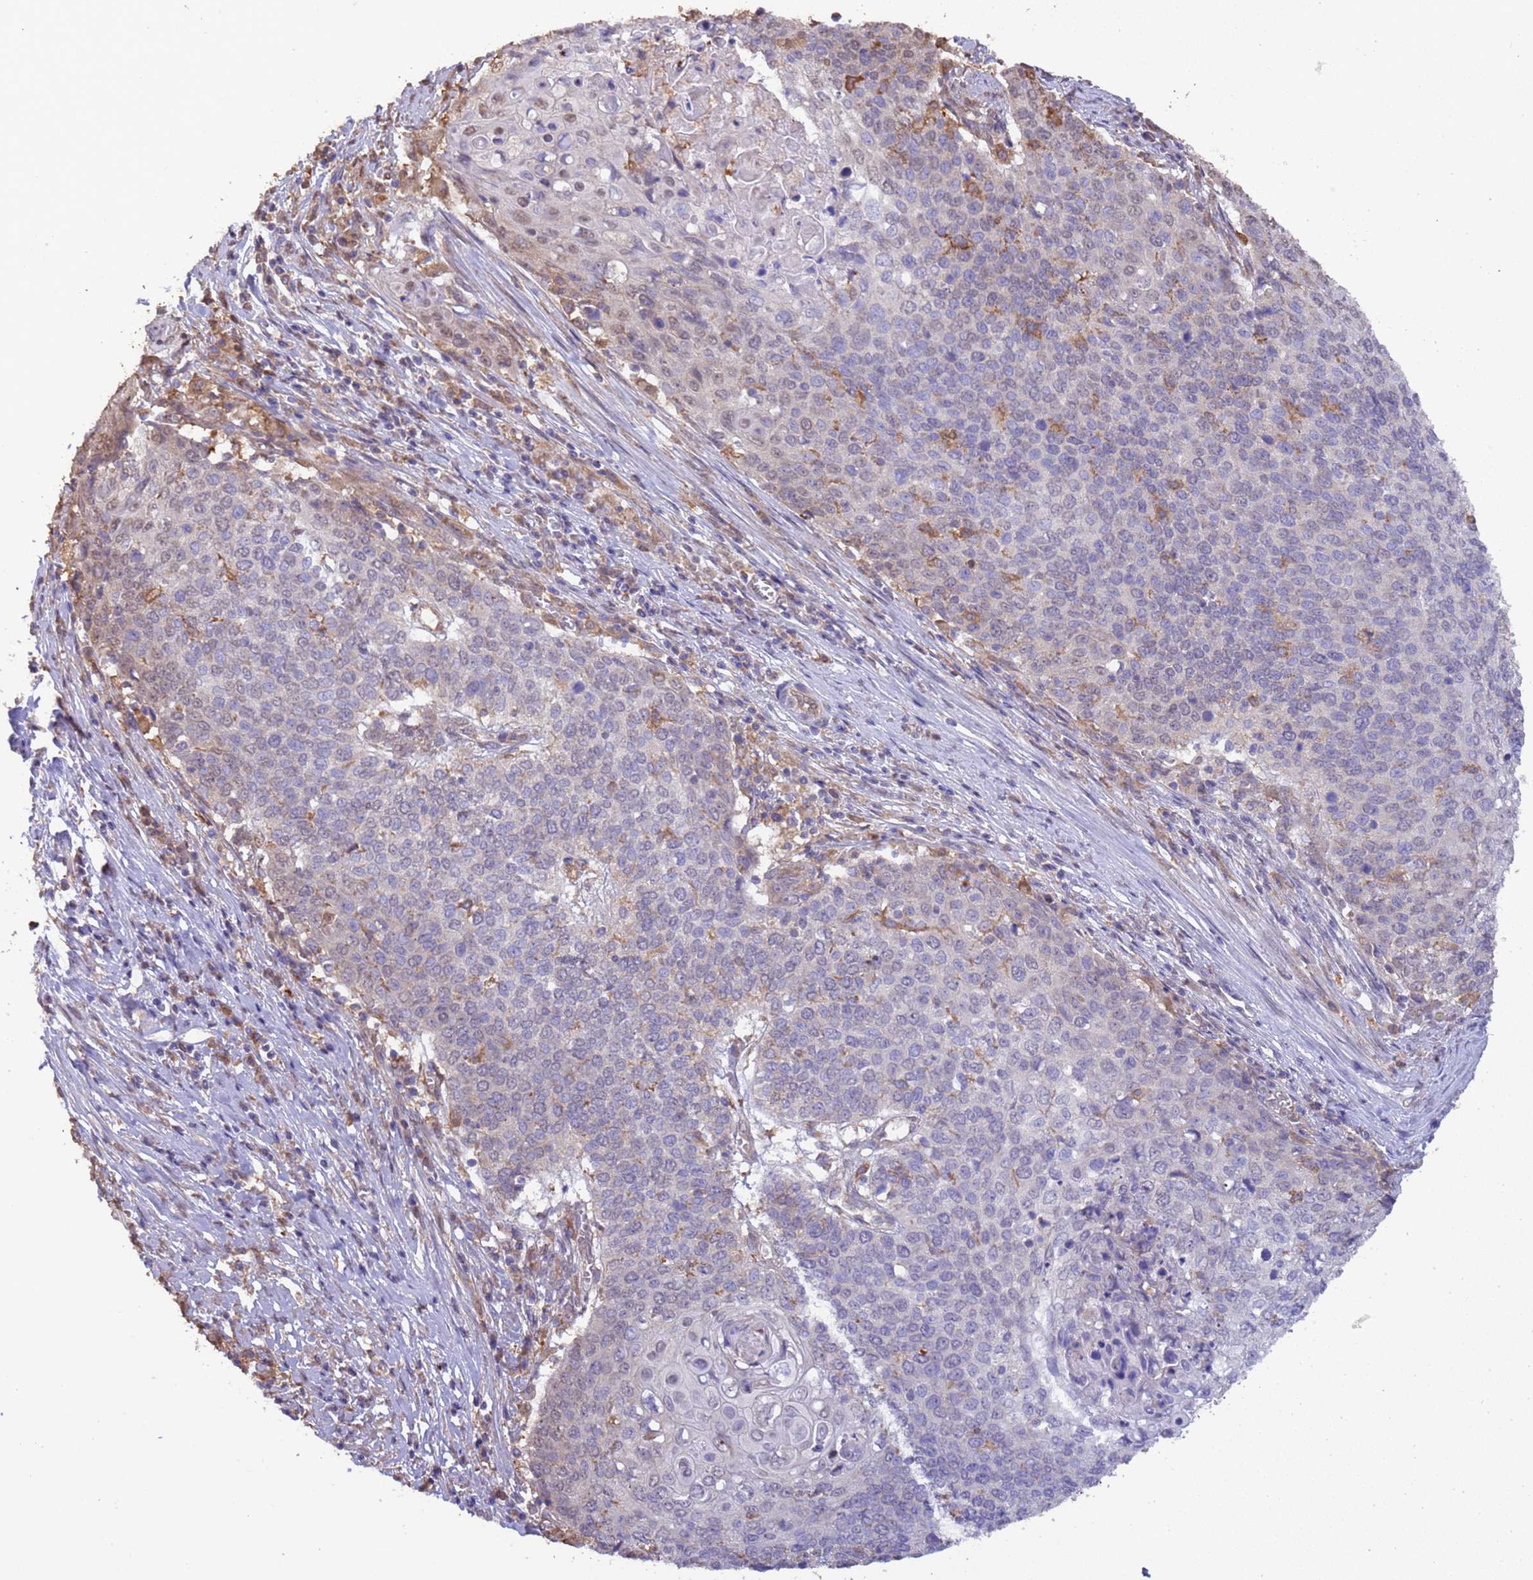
{"staining": {"intensity": "negative", "quantity": "none", "location": "none"}, "tissue": "cervical cancer", "cell_type": "Tumor cells", "image_type": "cancer", "snomed": [{"axis": "morphology", "description": "Squamous cell carcinoma, NOS"}, {"axis": "topography", "description": "Cervix"}], "caption": "An immunohistochemistry image of cervical squamous cell carcinoma is shown. There is no staining in tumor cells of cervical squamous cell carcinoma.", "gene": "NPHP1", "patient": {"sex": "female", "age": 39}}